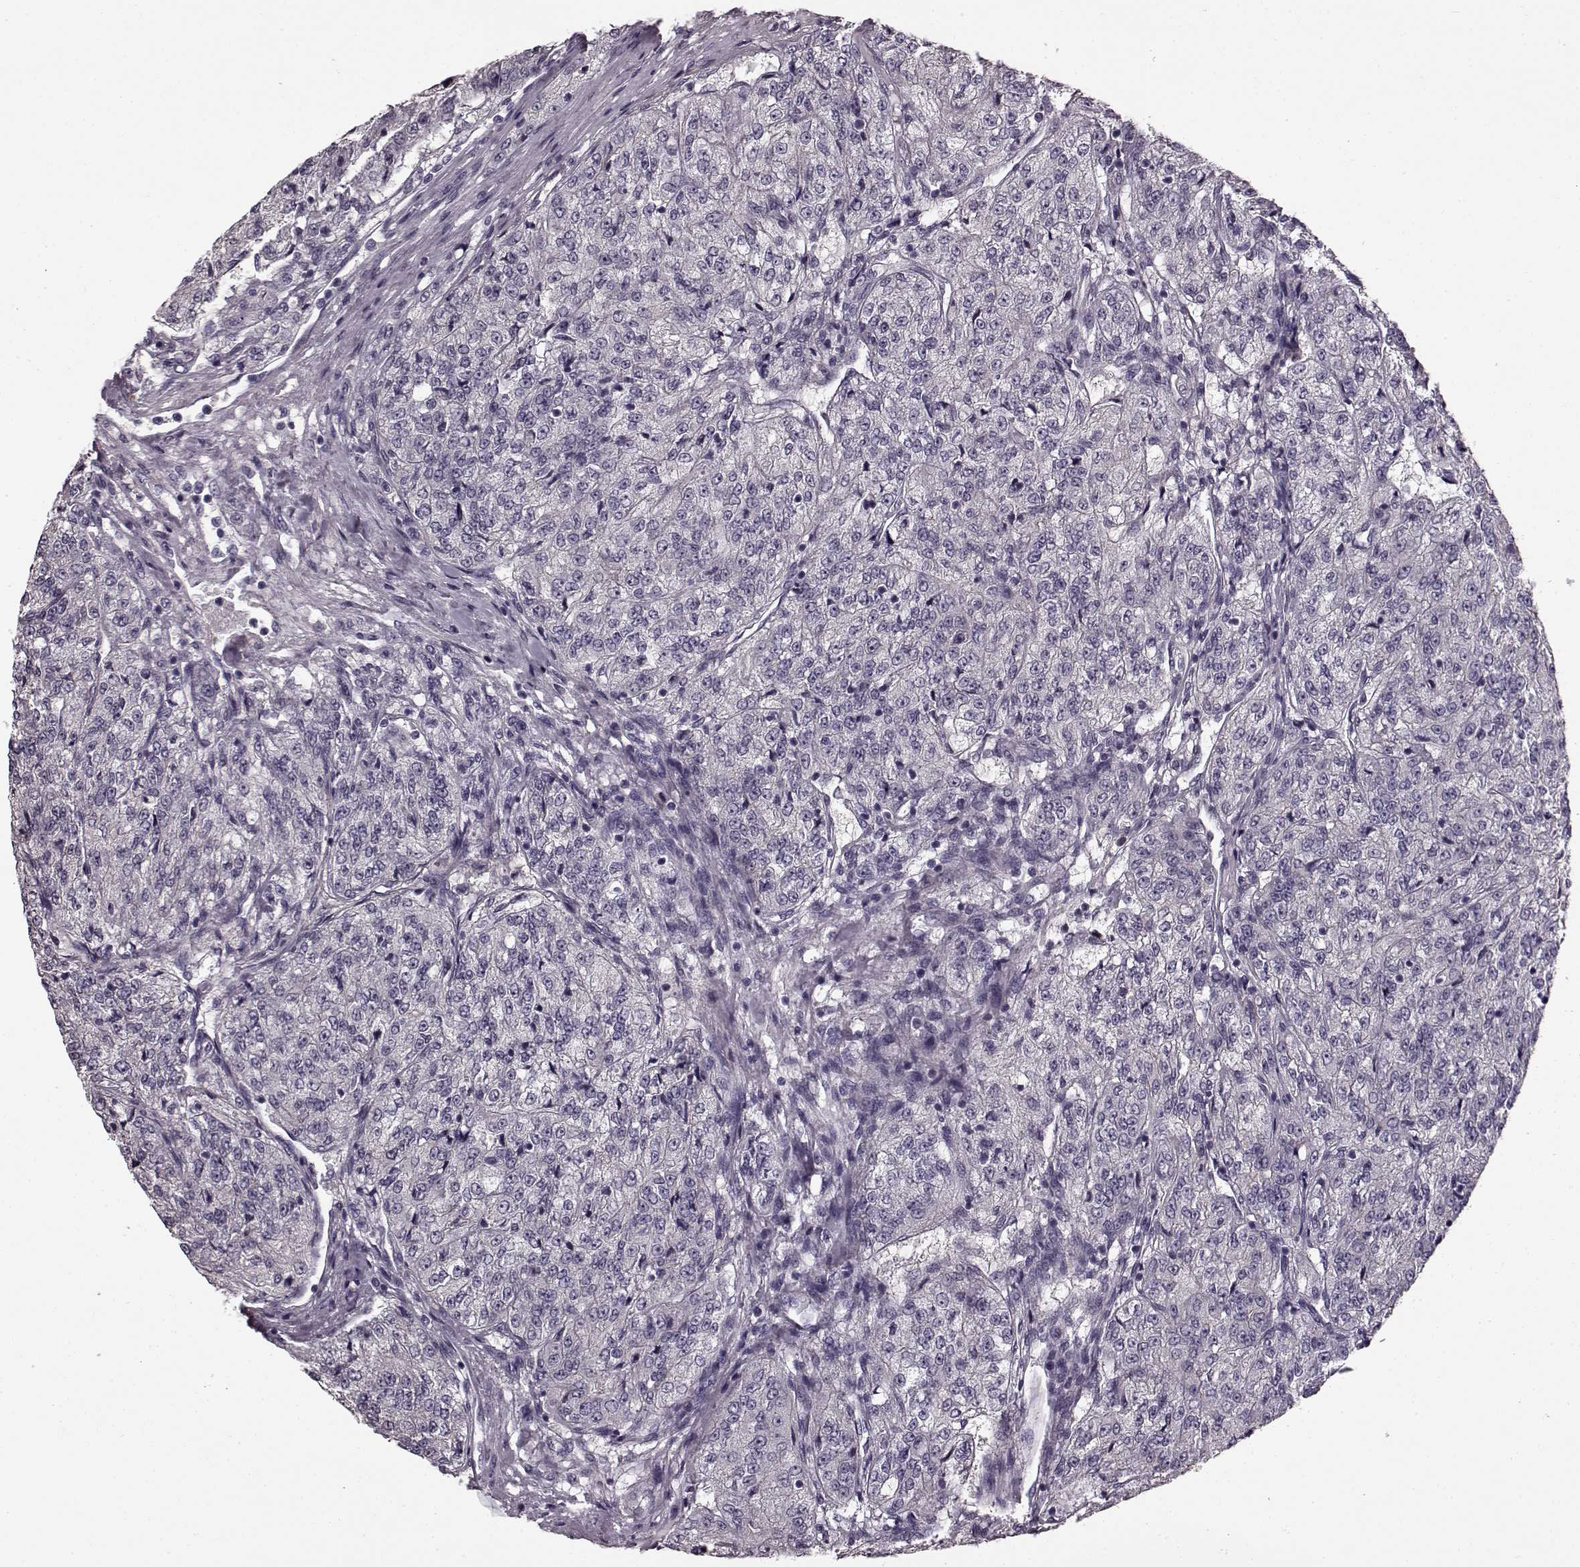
{"staining": {"intensity": "negative", "quantity": "none", "location": "none"}, "tissue": "renal cancer", "cell_type": "Tumor cells", "image_type": "cancer", "snomed": [{"axis": "morphology", "description": "Adenocarcinoma, NOS"}, {"axis": "topography", "description": "Kidney"}], "caption": "Tumor cells are negative for protein expression in human renal adenocarcinoma.", "gene": "SLCO3A1", "patient": {"sex": "female", "age": 63}}